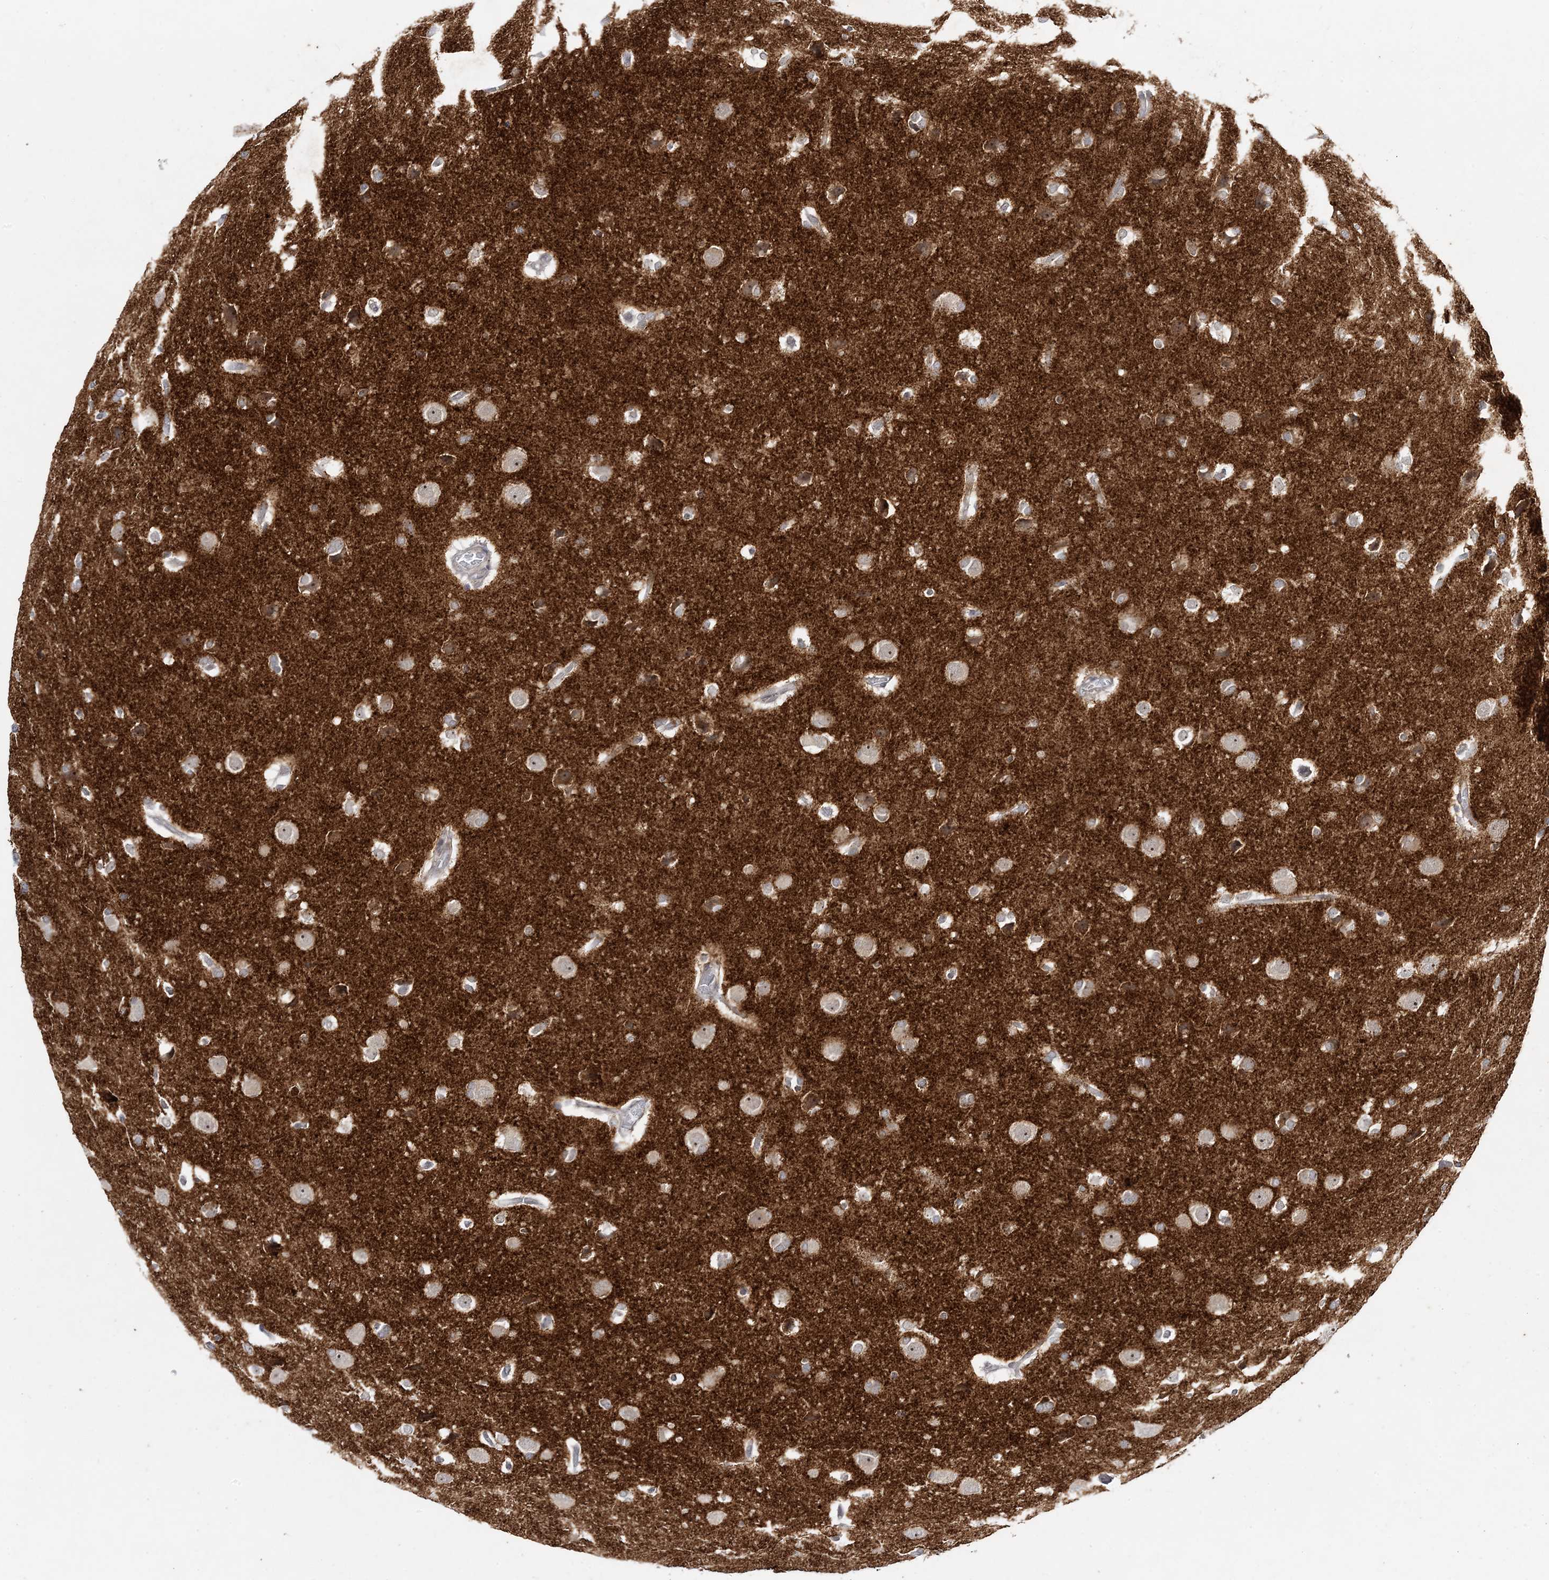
{"staining": {"intensity": "weak", "quantity": "25%-75%", "location": "cytoplasmic/membranous"}, "tissue": "glioma", "cell_type": "Tumor cells", "image_type": "cancer", "snomed": [{"axis": "morphology", "description": "Glioma, malignant, Low grade"}, {"axis": "topography", "description": "Brain"}], "caption": "Low-grade glioma (malignant) stained for a protein (brown) demonstrates weak cytoplasmic/membranous positive staining in approximately 25%-75% of tumor cells.", "gene": "LEXM", "patient": {"sex": "female", "age": 37}}